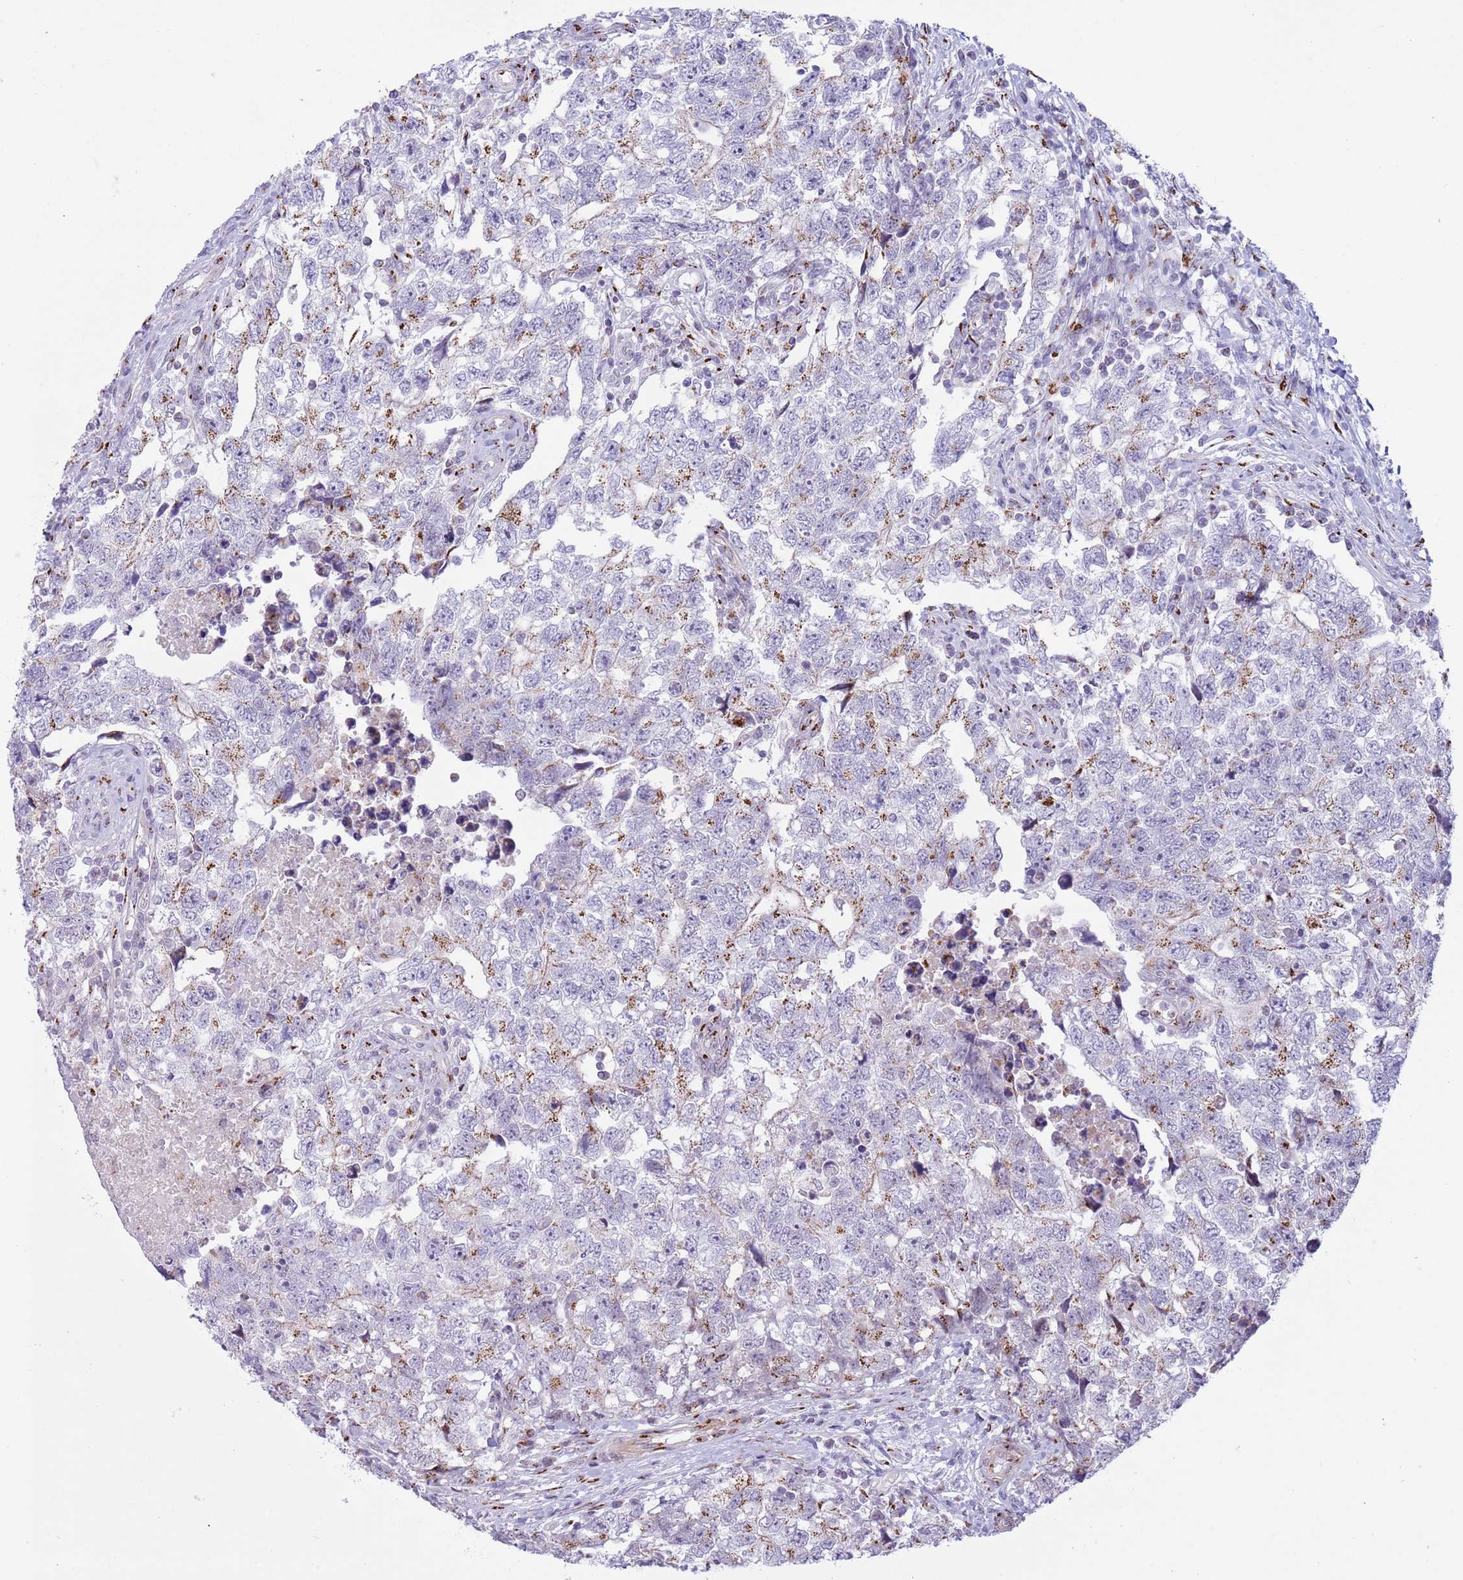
{"staining": {"intensity": "moderate", "quantity": "25%-75%", "location": "cytoplasmic/membranous"}, "tissue": "testis cancer", "cell_type": "Tumor cells", "image_type": "cancer", "snomed": [{"axis": "morphology", "description": "Carcinoma, Embryonal, NOS"}, {"axis": "topography", "description": "Testis"}], "caption": "Human testis cancer (embryonal carcinoma) stained with a brown dye displays moderate cytoplasmic/membranous positive positivity in approximately 25%-75% of tumor cells.", "gene": "C20orf96", "patient": {"sex": "male", "age": 22}}